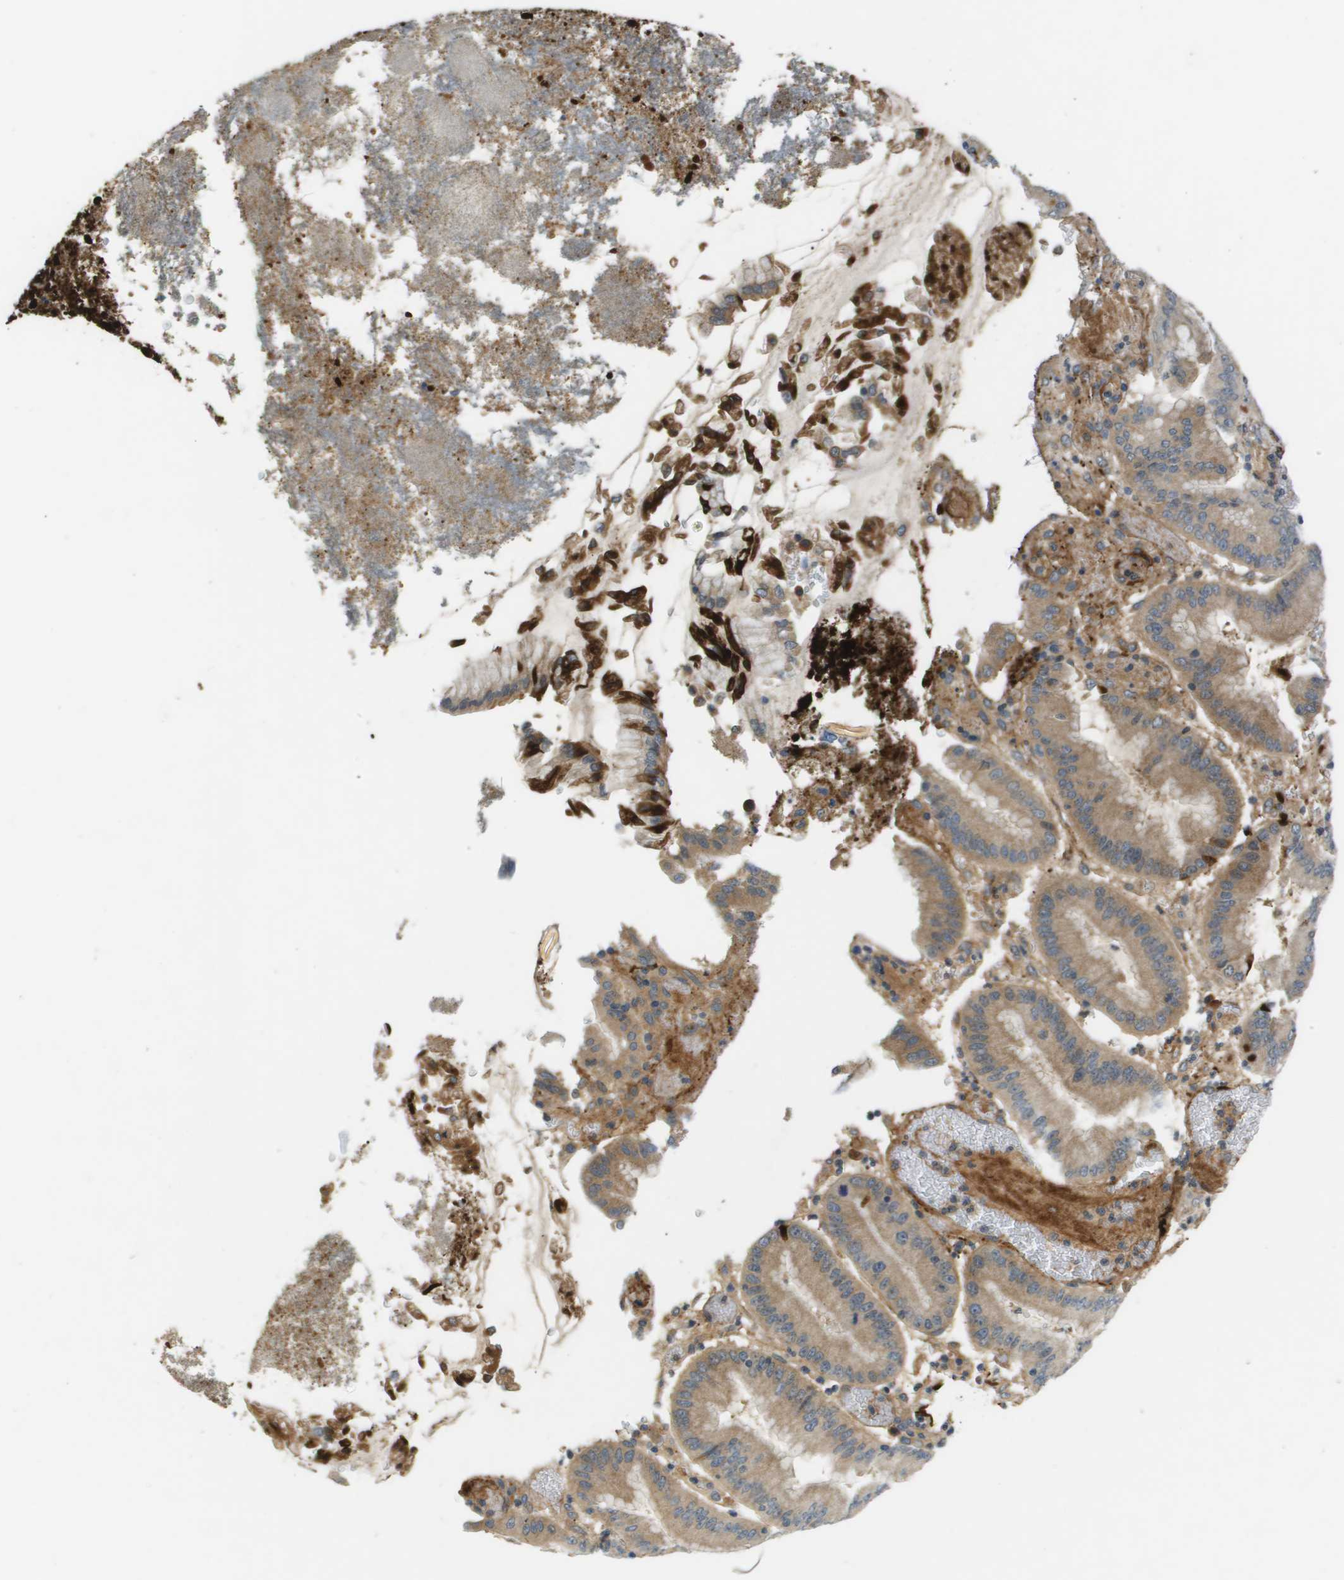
{"staining": {"intensity": "weak", "quantity": "25%-75%", "location": "cytoplasmic/membranous"}, "tissue": "stomach cancer", "cell_type": "Tumor cells", "image_type": "cancer", "snomed": [{"axis": "morphology", "description": "Normal tissue, NOS"}, {"axis": "morphology", "description": "Adenocarcinoma, NOS"}, {"axis": "topography", "description": "Stomach"}], "caption": "Immunohistochemical staining of stomach adenocarcinoma shows weak cytoplasmic/membranous protein expression in about 25%-75% of tumor cells.", "gene": "VTN", "patient": {"sex": "male", "age": 48}}